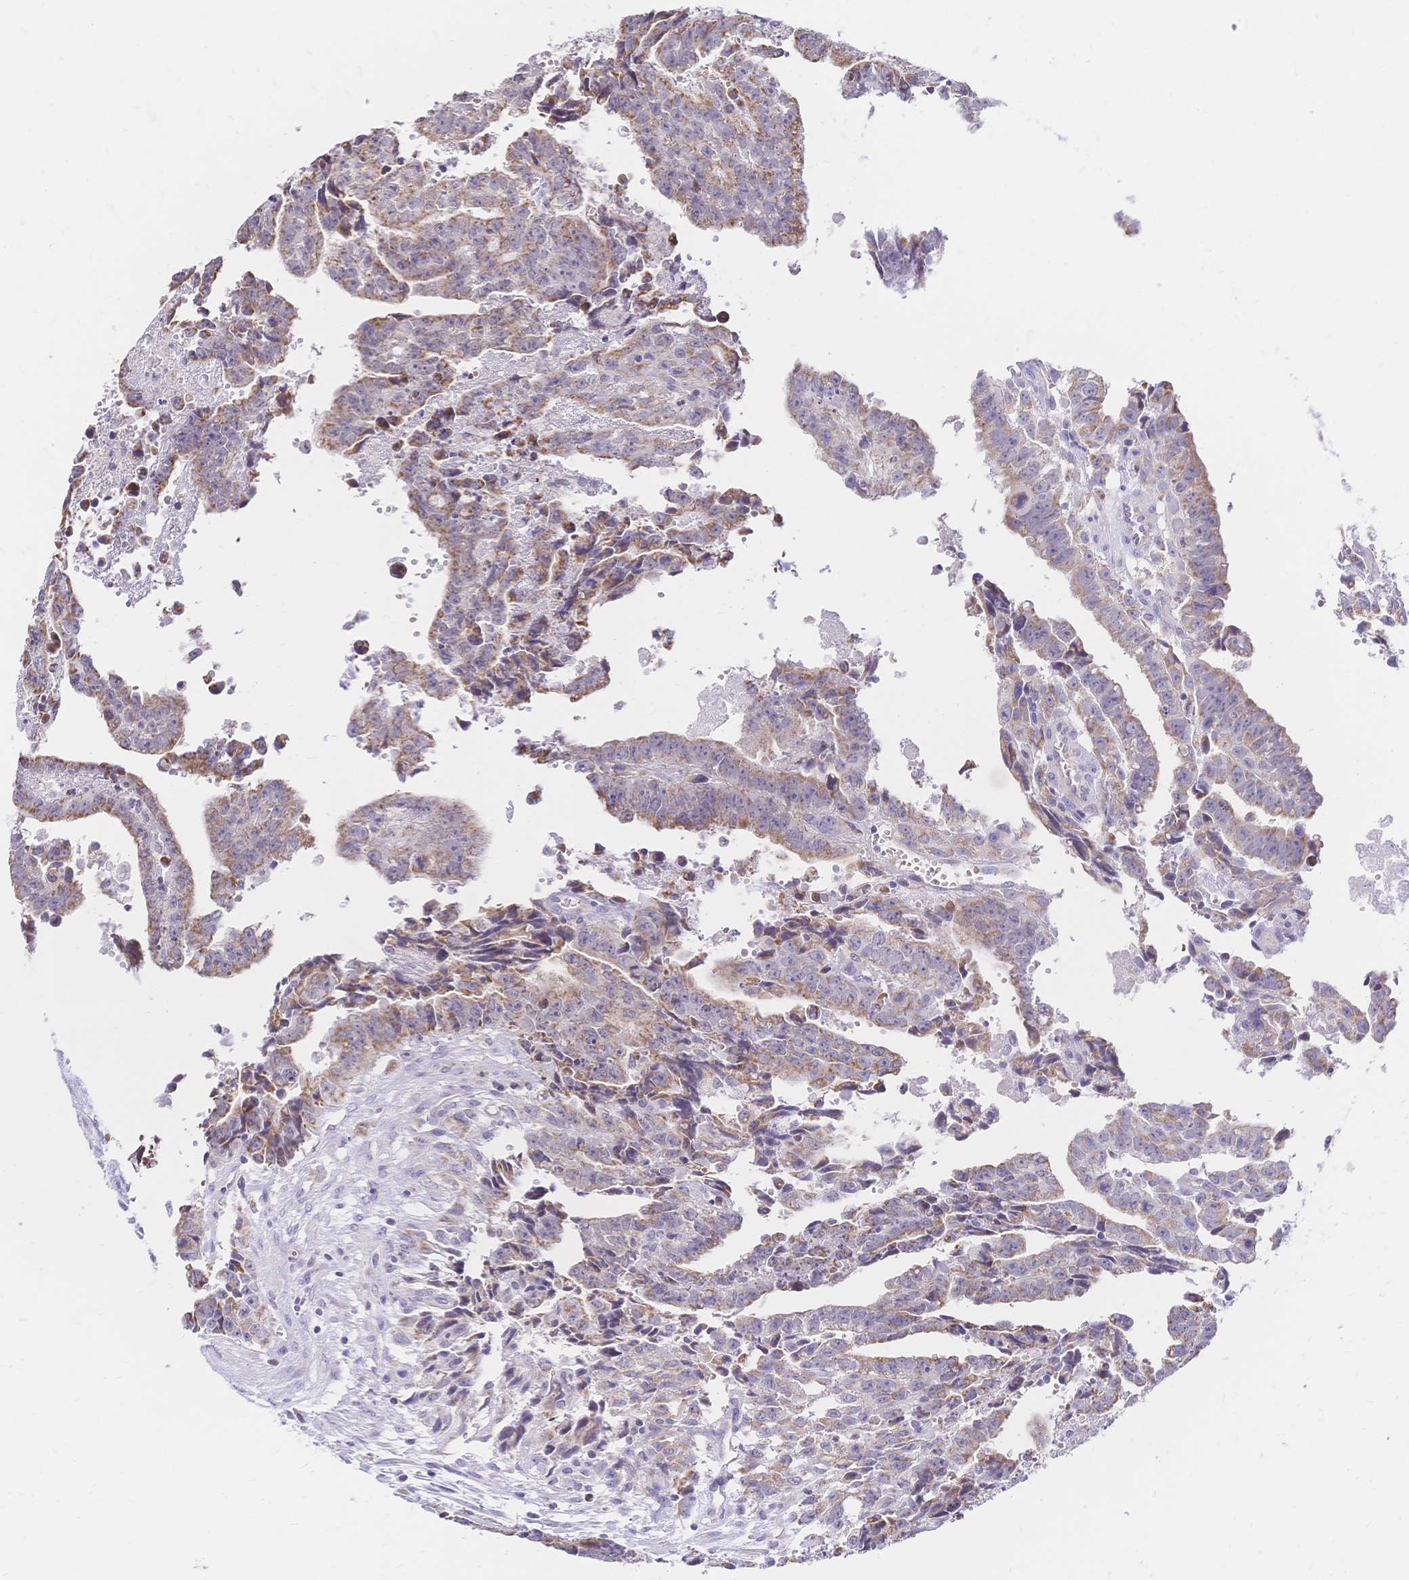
{"staining": {"intensity": "weak", "quantity": ">75%", "location": "cytoplasmic/membranous"}, "tissue": "testis cancer", "cell_type": "Tumor cells", "image_type": "cancer", "snomed": [{"axis": "morphology", "description": "Carcinoma, Embryonal, NOS"}, {"axis": "morphology", "description": "Teratoma, malignant, NOS"}, {"axis": "topography", "description": "Testis"}], "caption": "Testis teratoma (malignant) stained for a protein shows weak cytoplasmic/membranous positivity in tumor cells.", "gene": "CLEC18B", "patient": {"sex": "male", "age": 24}}